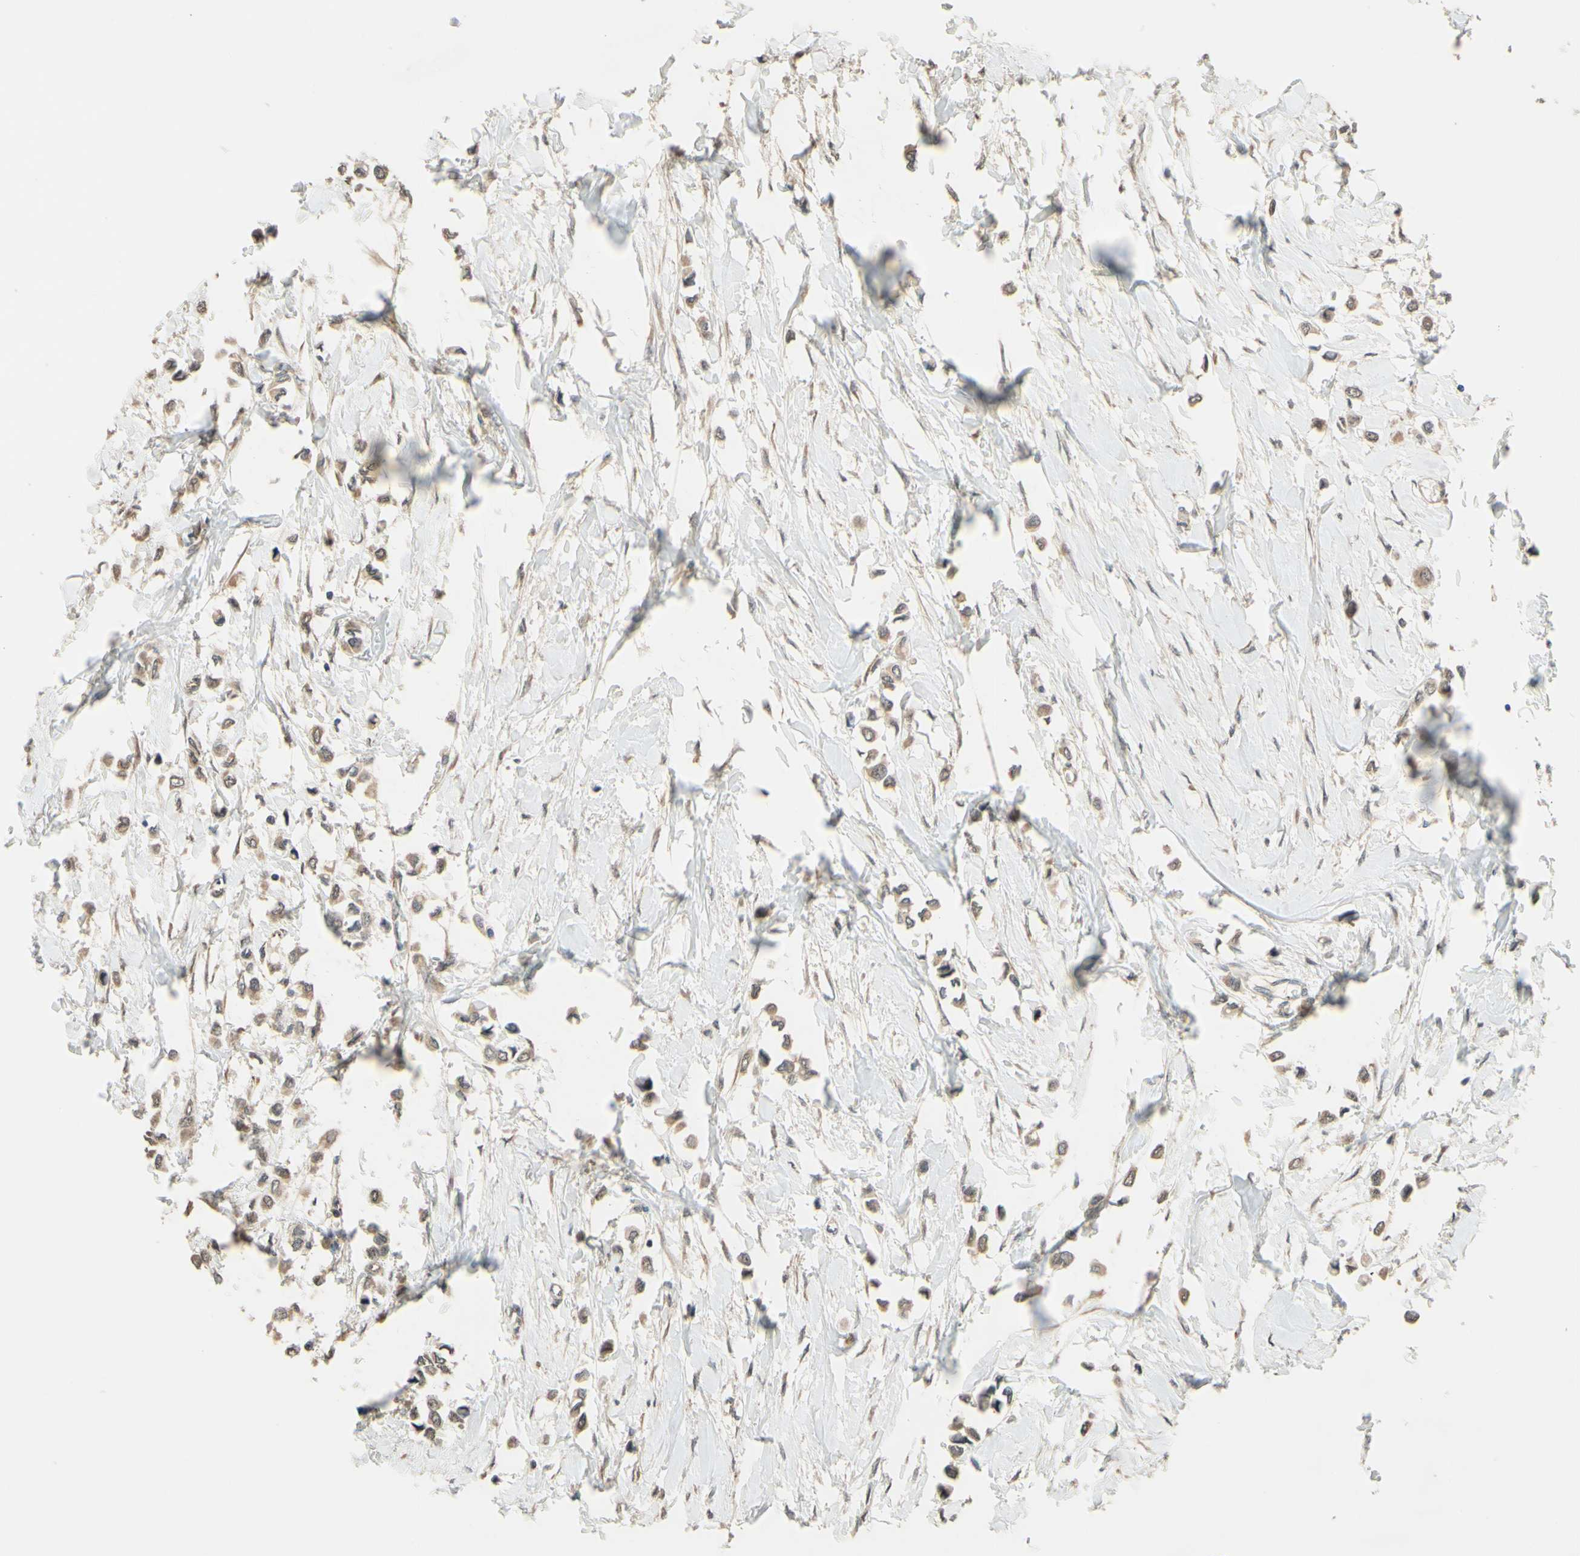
{"staining": {"intensity": "weak", "quantity": ">75%", "location": "cytoplasmic/membranous"}, "tissue": "breast cancer", "cell_type": "Tumor cells", "image_type": "cancer", "snomed": [{"axis": "morphology", "description": "Lobular carcinoma"}, {"axis": "topography", "description": "Breast"}], "caption": "An image of human breast lobular carcinoma stained for a protein displays weak cytoplasmic/membranous brown staining in tumor cells.", "gene": "SMIM19", "patient": {"sex": "female", "age": 51}}